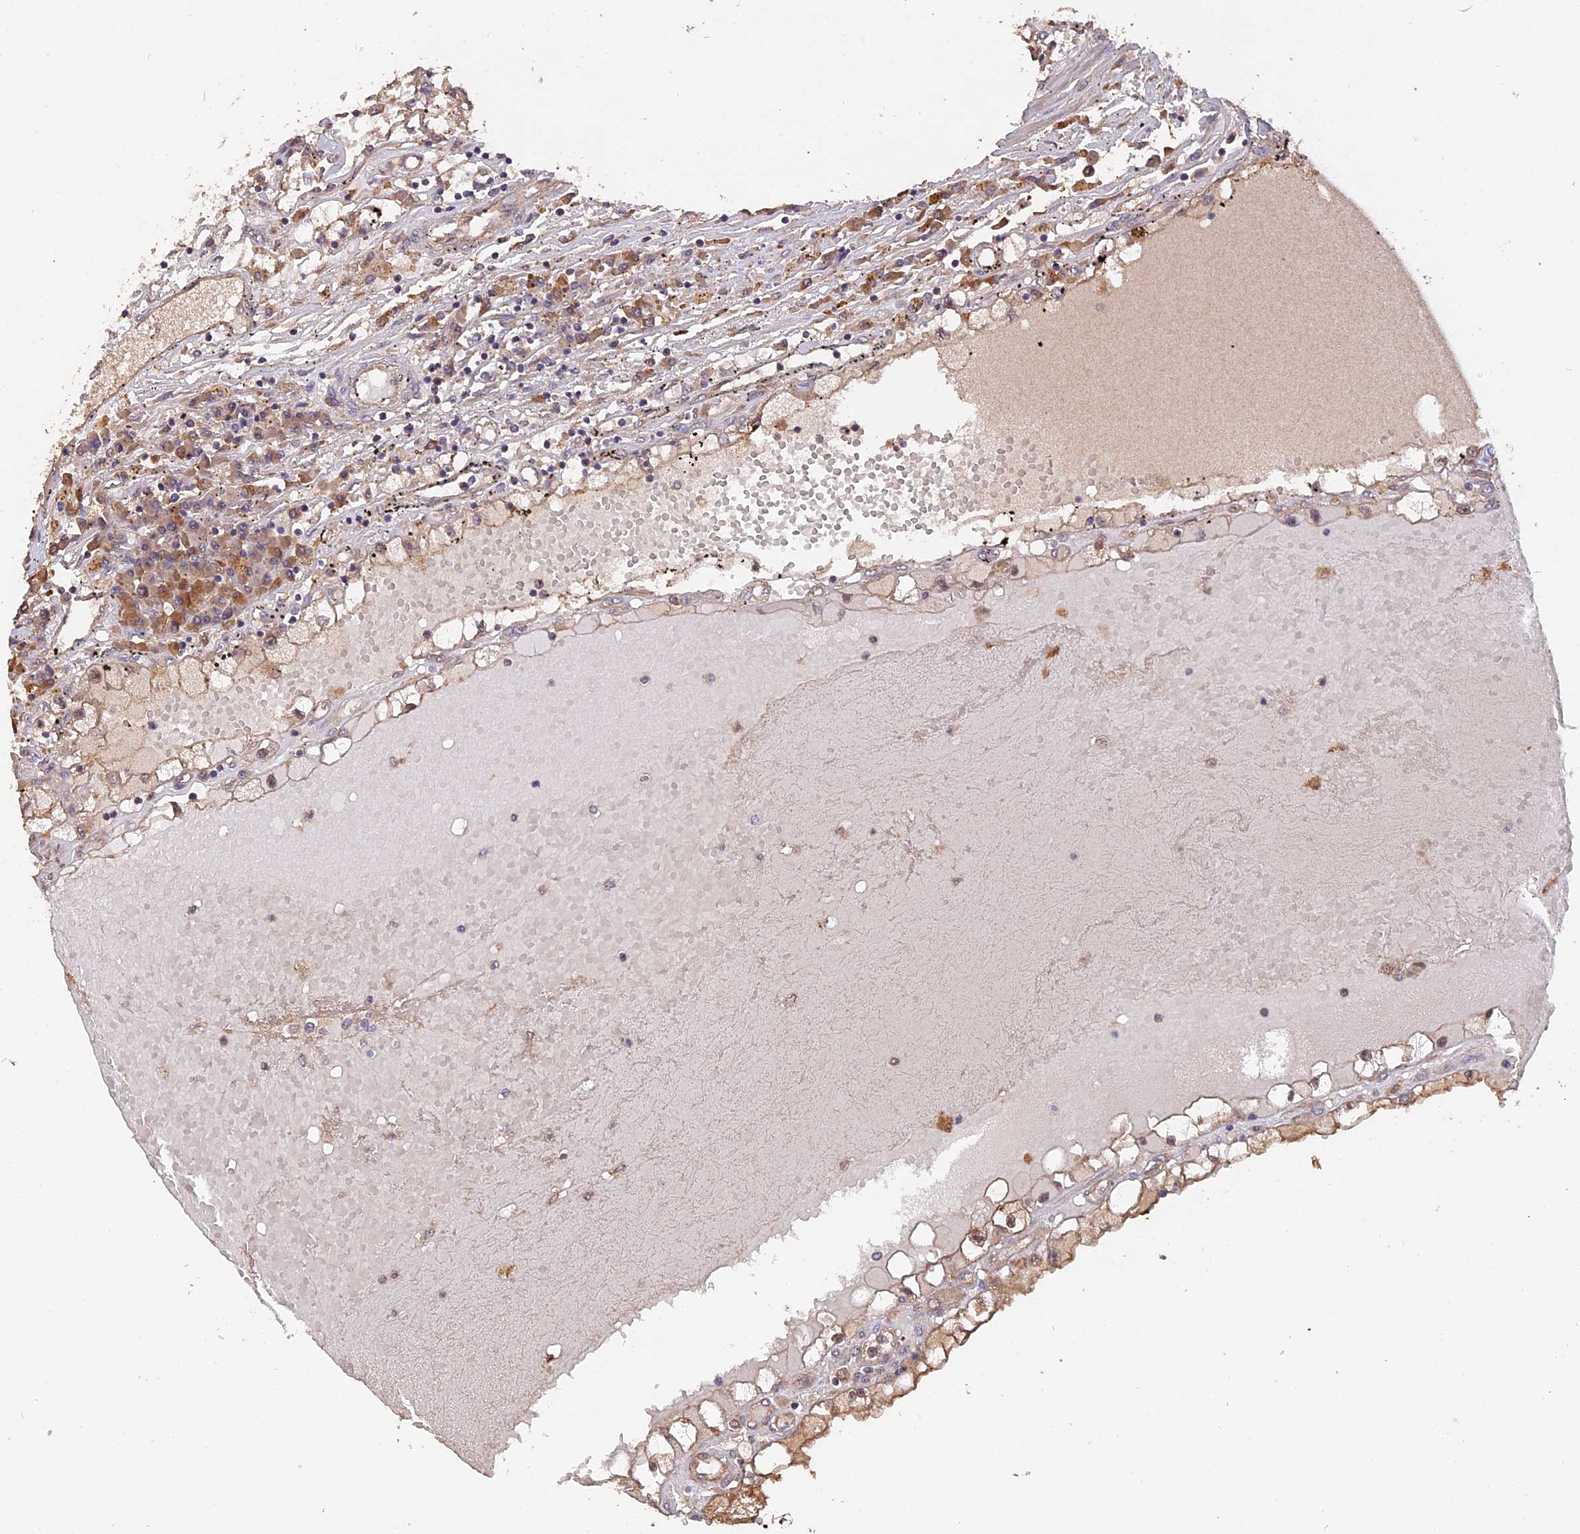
{"staining": {"intensity": "weak", "quantity": "25%-75%", "location": "cytoplasmic/membranous"}, "tissue": "renal cancer", "cell_type": "Tumor cells", "image_type": "cancer", "snomed": [{"axis": "morphology", "description": "Adenocarcinoma, NOS"}, {"axis": "topography", "description": "Kidney"}], "caption": "The photomicrograph displays staining of renal adenocarcinoma, revealing weak cytoplasmic/membranous protein staining (brown color) within tumor cells. Nuclei are stained in blue.", "gene": "RASAL1", "patient": {"sex": "male", "age": 56}}